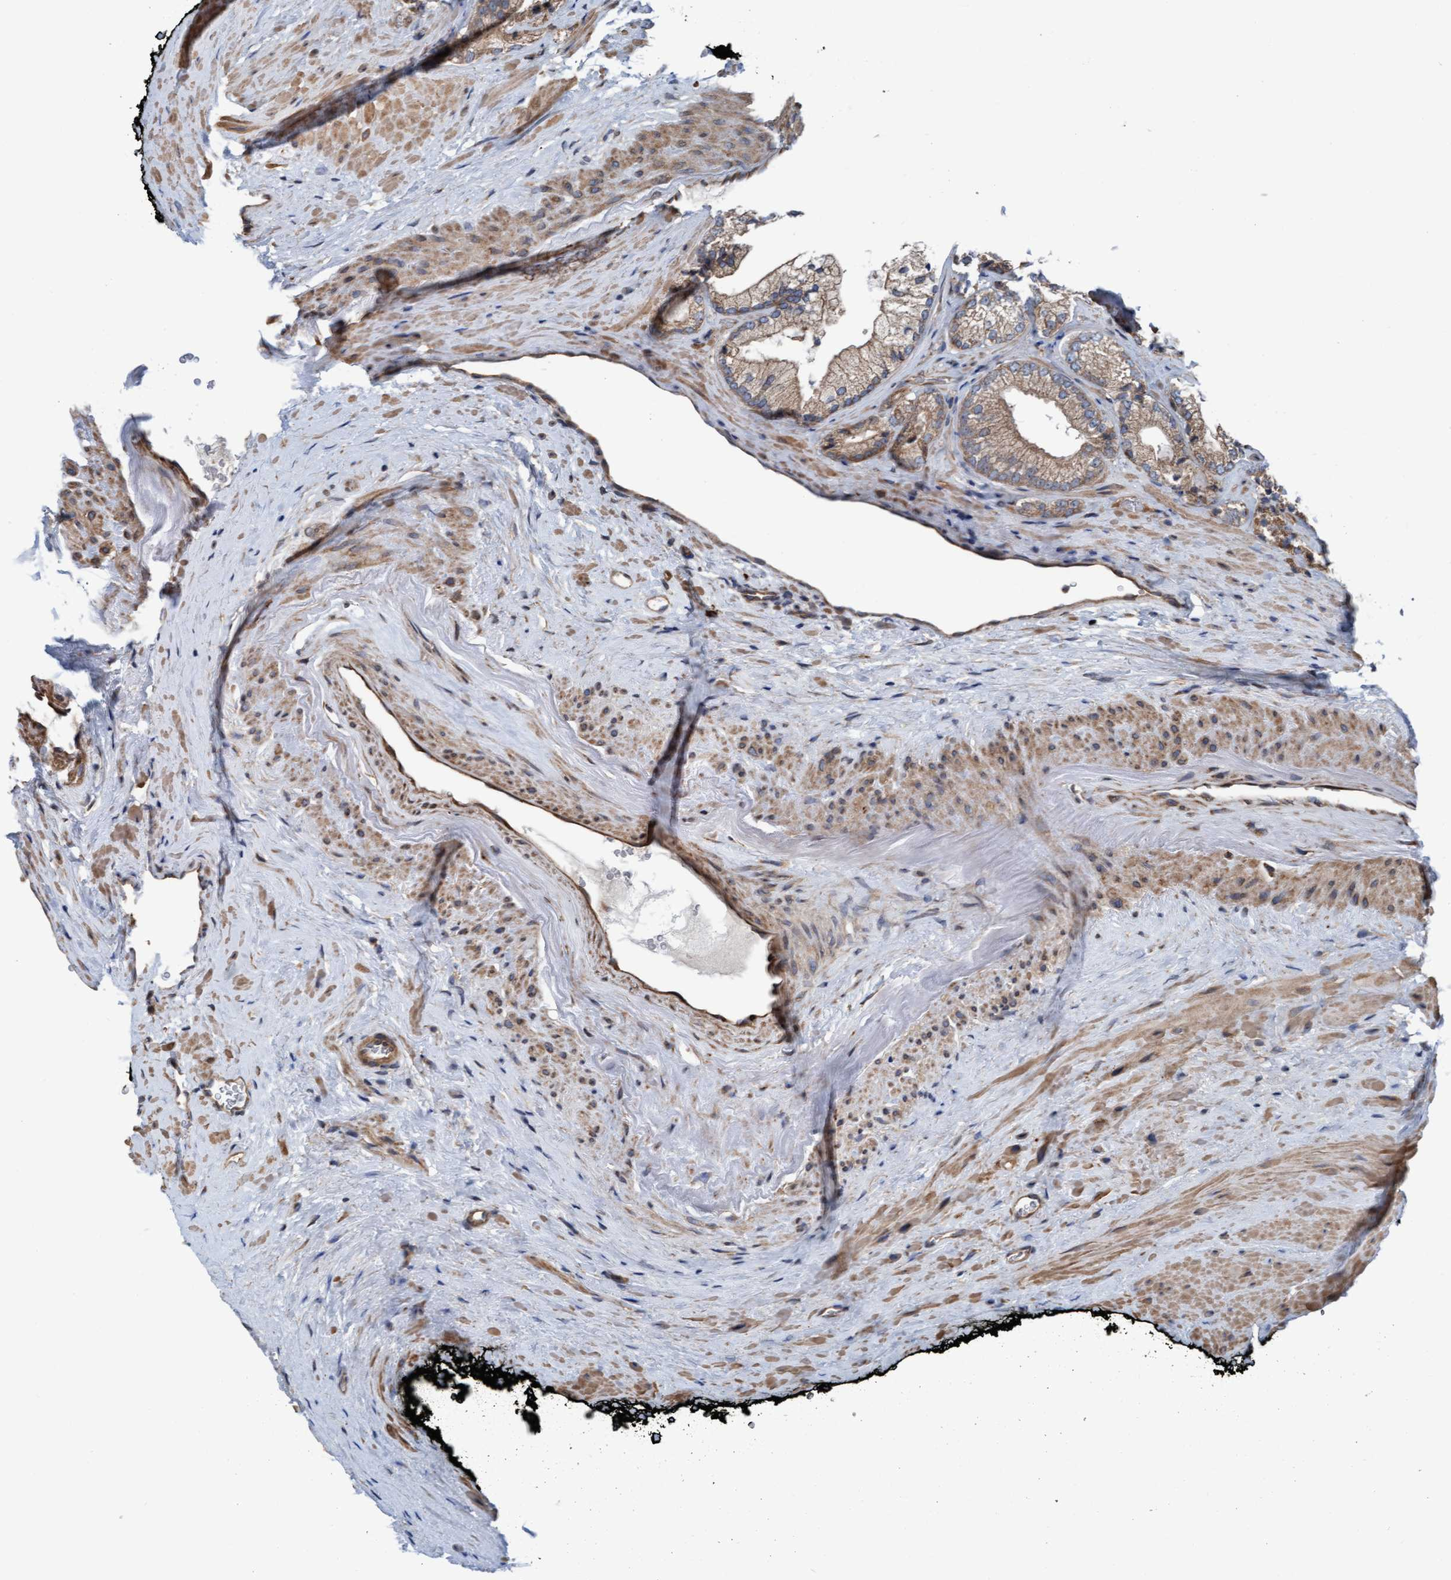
{"staining": {"intensity": "weak", "quantity": ">75%", "location": "cytoplasmic/membranous"}, "tissue": "prostate cancer", "cell_type": "Tumor cells", "image_type": "cancer", "snomed": [{"axis": "morphology", "description": "Adenocarcinoma, Low grade"}, {"axis": "topography", "description": "Prostate"}], "caption": "The immunohistochemical stain labels weak cytoplasmic/membranous positivity in tumor cells of prostate low-grade adenocarcinoma tissue.", "gene": "RAP1GAP2", "patient": {"sex": "male", "age": 65}}